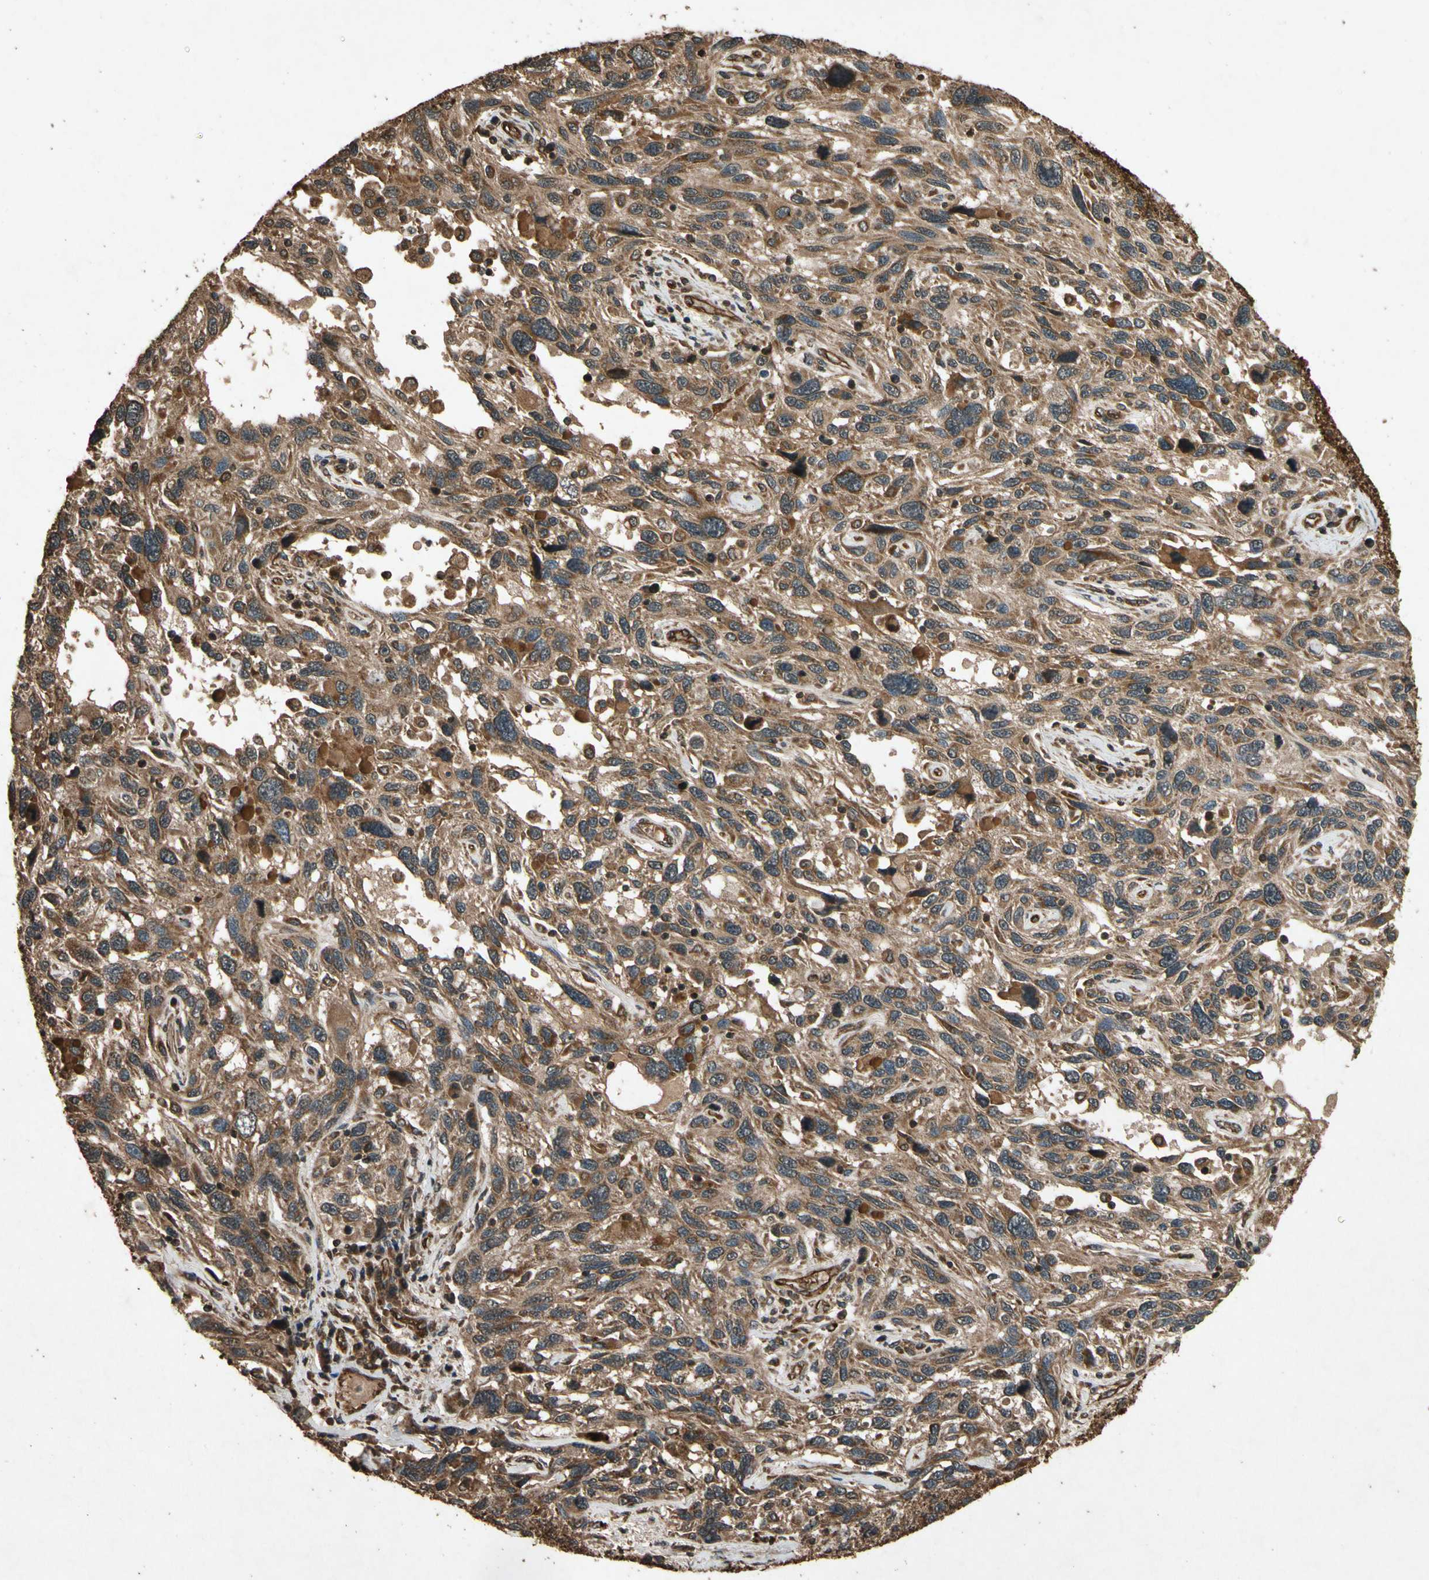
{"staining": {"intensity": "moderate", "quantity": ">75%", "location": "cytoplasmic/membranous"}, "tissue": "melanoma", "cell_type": "Tumor cells", "image_type": "cancer", "snomed": [{"axis": "morphology", "description": "Malignant melanoma, NOS"}, {"axis": "topography", "description": "Skin"}], "caption": "Immunohistochemistry (IHC) micrograph of neoplastic tissue: malignant melanoma stained using IHC shows medium levels of moderate protein expression localized specifically in the cytoplasmic/membranous of tumor cells, appearing as a cytoplasmic/membranous brown color.", "gene": "TXN2", "patient": {"sex": "male", "age": 53}}